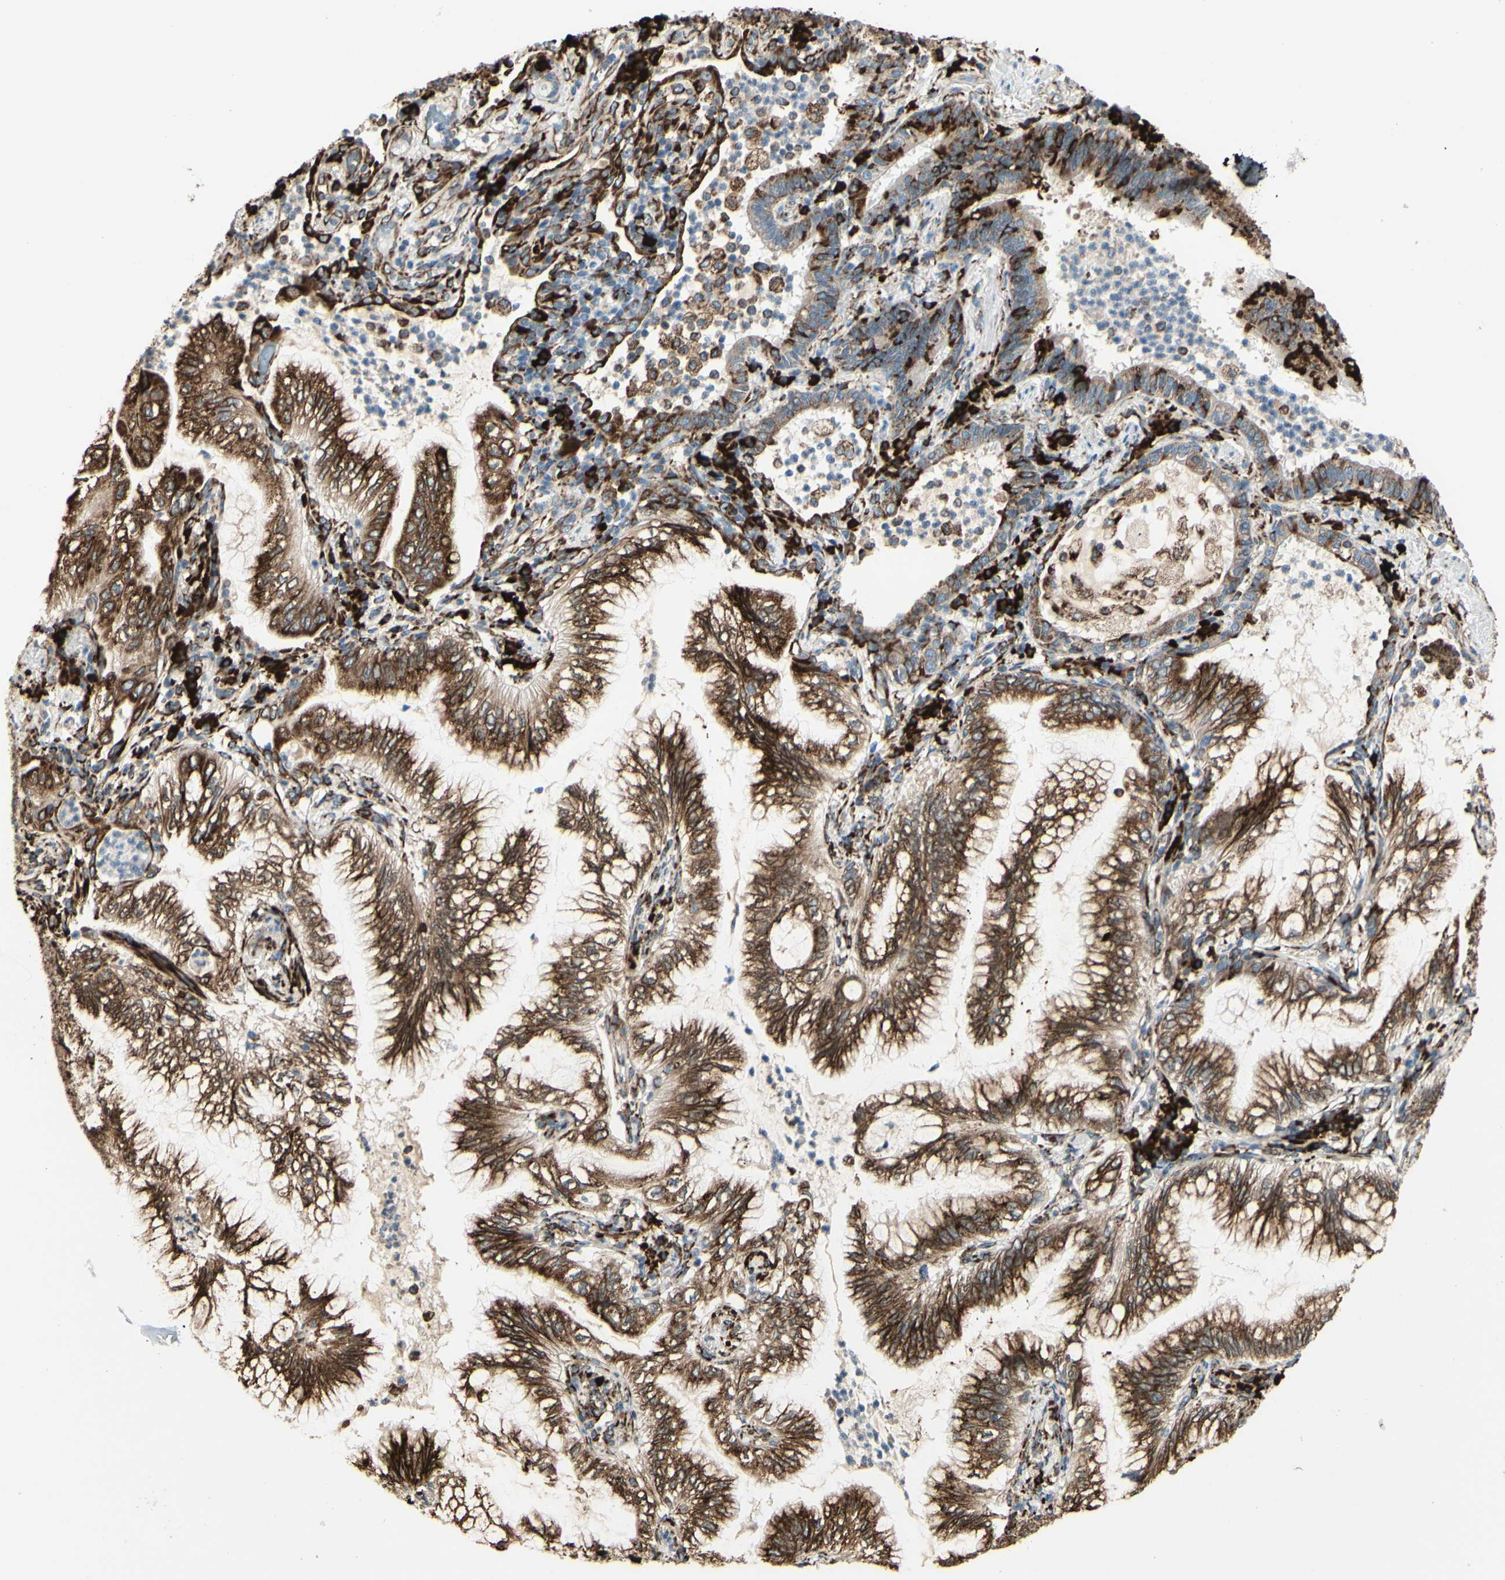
{"staining": {"intensity": "strong", "quantity": ">75%", "location": "cytoplasmic/membranous"}, "tissue": "lung cancer", "cell_type": "Tumor cells", "image_type": "cancer", "snomed": [{"axis": "morphology", "description": "Normal tissue, NOS"}, {"axis": "morphology", "description": "Adenocarcinoma, NOS"}, {"axis": "topography", "description": "Bronchus"}, {"axis": "topography", "description": "Lung"}], "caption": "Immunohistochemical staining of human adenocarcinoma (lung) displays high levels of strong cytoplasmic/membranous protein staining in about >75% of tumor cells.", "gene": "RRBP1", "patient": {"sex": "female", "age": 70}}